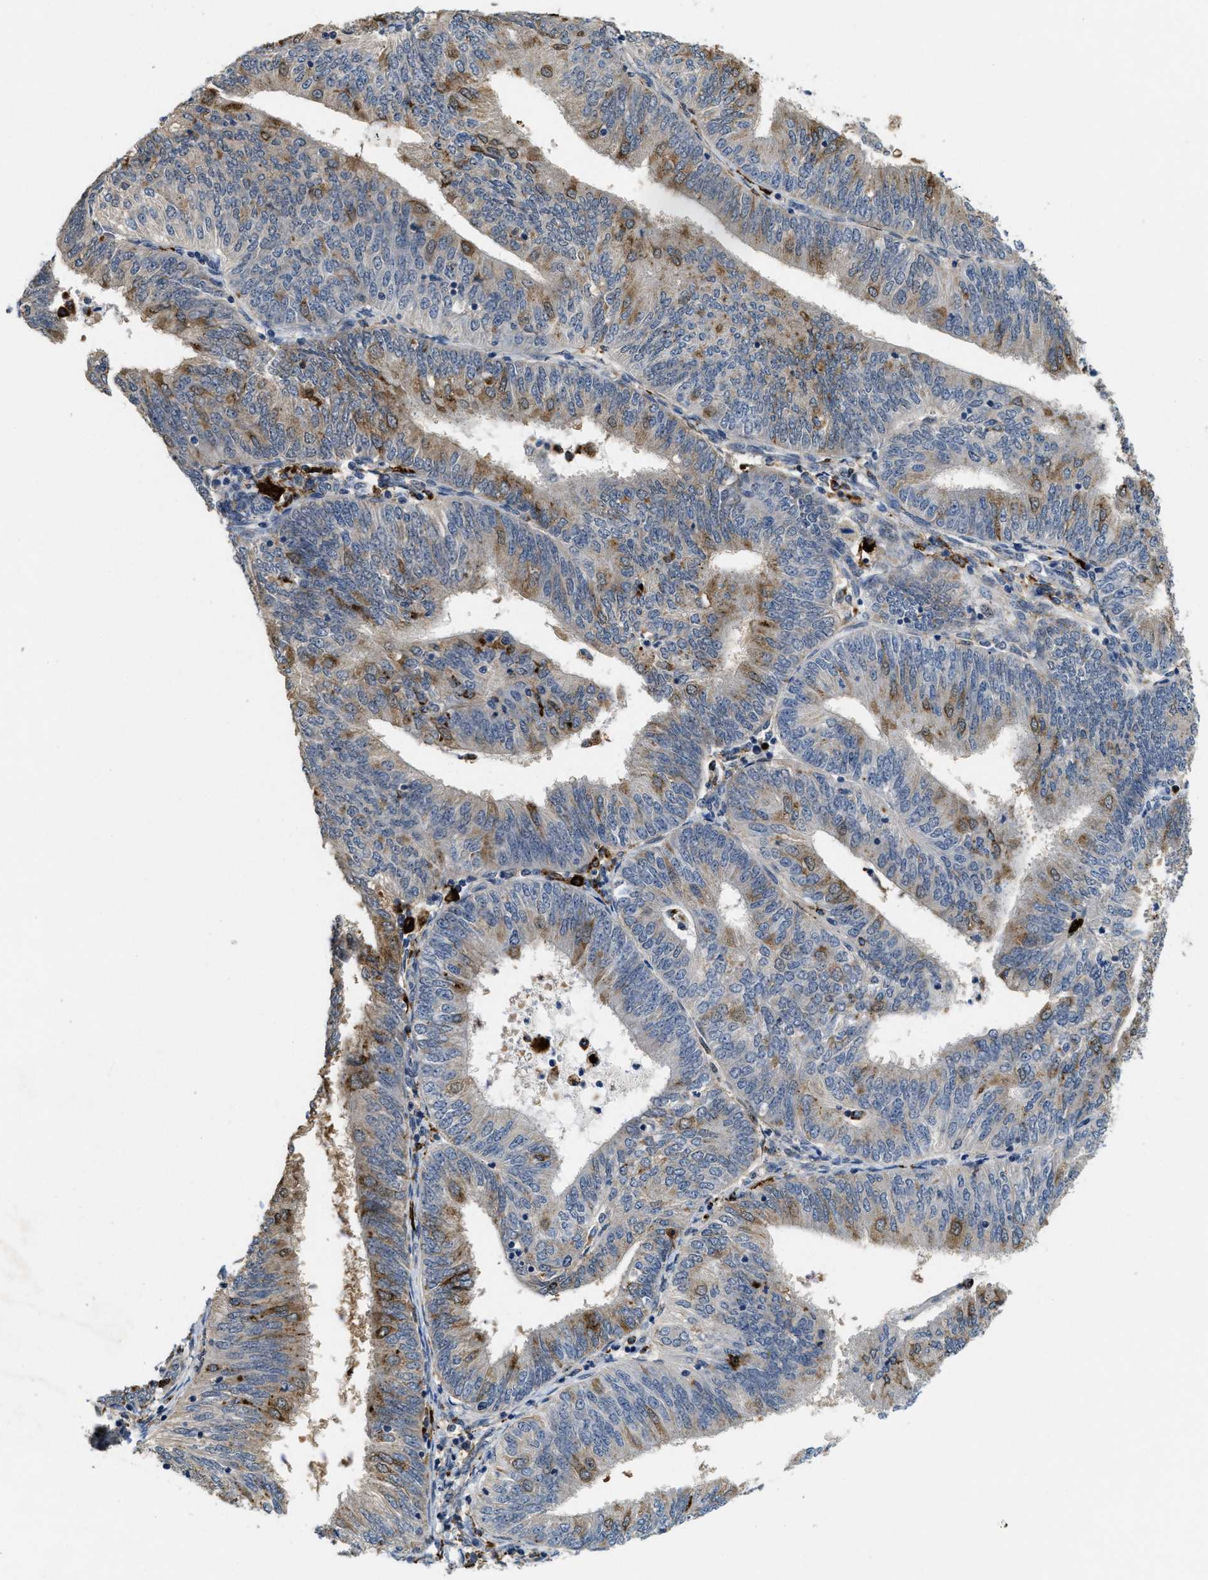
{"staining": {"intensity": "moderate", "quantity": "25%-75%", "location": "cytoplasmic/membranous"}, "tissue": "endometrial cancer", "cell_type": "Tumor cells", "image_type": "cancer", "snomed": [{"axis": "morphology", "description": "Adenocarcinoma, NOS"}, {"axis": "topography", "description": "Endometrium"}], "caption": "High-magnification brightfield microscopy of endometrial adenocarcinoma stained with DAB (3,3'-diaminobenzidine) (brown) and counterstained with hematoxylin (blue). tumor cells exhibit moderate cytoplasmic/membranous positivity is appreciated in about25%-75% of cells. (brown staining indicates protein expression, while blue staining denotes nuclei).", "gene": "BMPR2", "patient": {"sex": "female", "age": 58}}